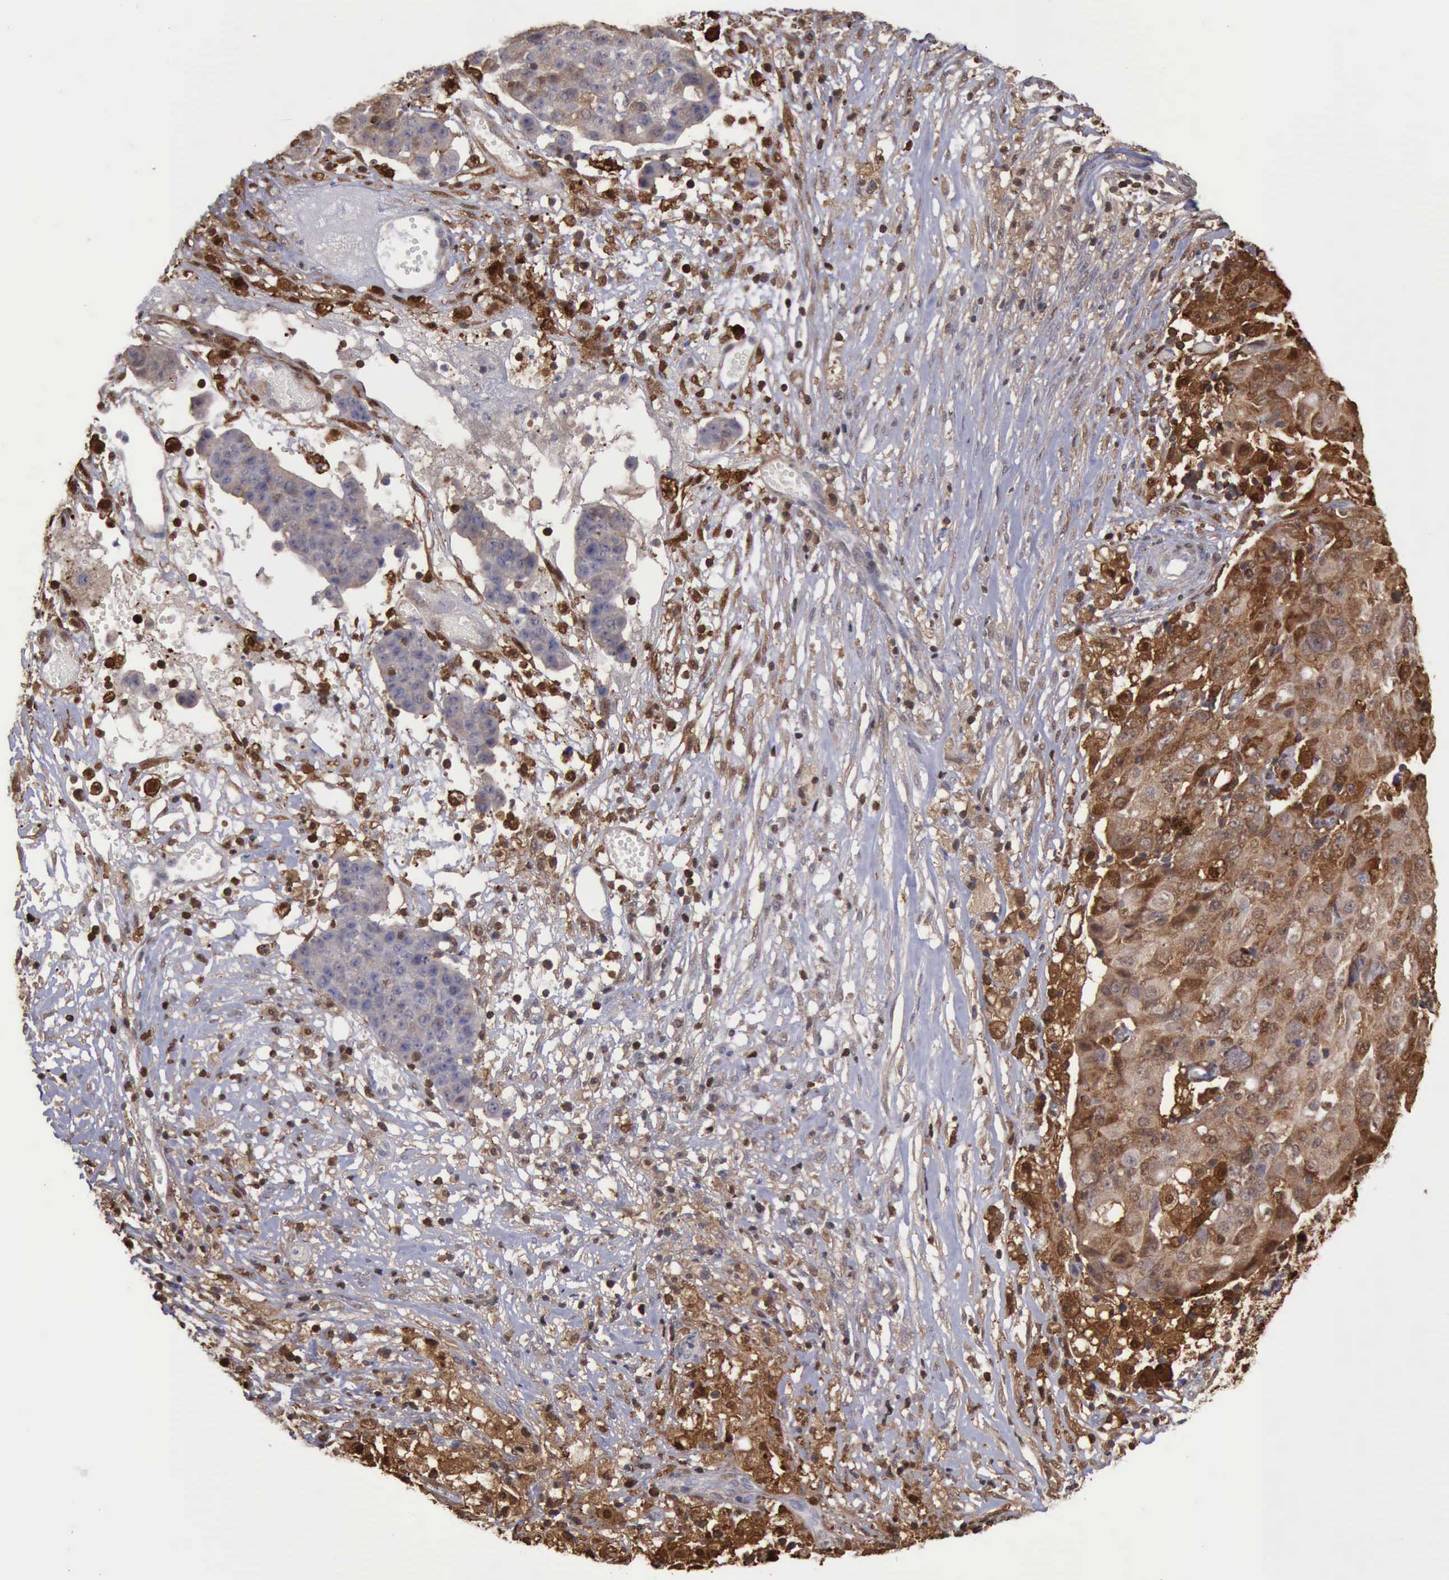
{"staining": {"intensity": "moderate", "quantity": ">75%", "location": "cytoplasmic/membranous,nuclear"}, "tissue": "ovarian cancer", "cell_type": "Tumor cells", "image_type": "cancer", "snomed": [{"axis": "morphology", "description": "Carcinoma, endometroid"}, {"axis": "topography", "description": "Ovary"}], "caption": "Immunohistochemistry (IHC) of endometroid carcinoma (ovarian) exhibits medium levels of moderate cytoplasmic/membranous and nuclear positivity in about >75% of tumor cells.", "gene": "STAT1", "patient": {"sex": "female", "age": 42}}